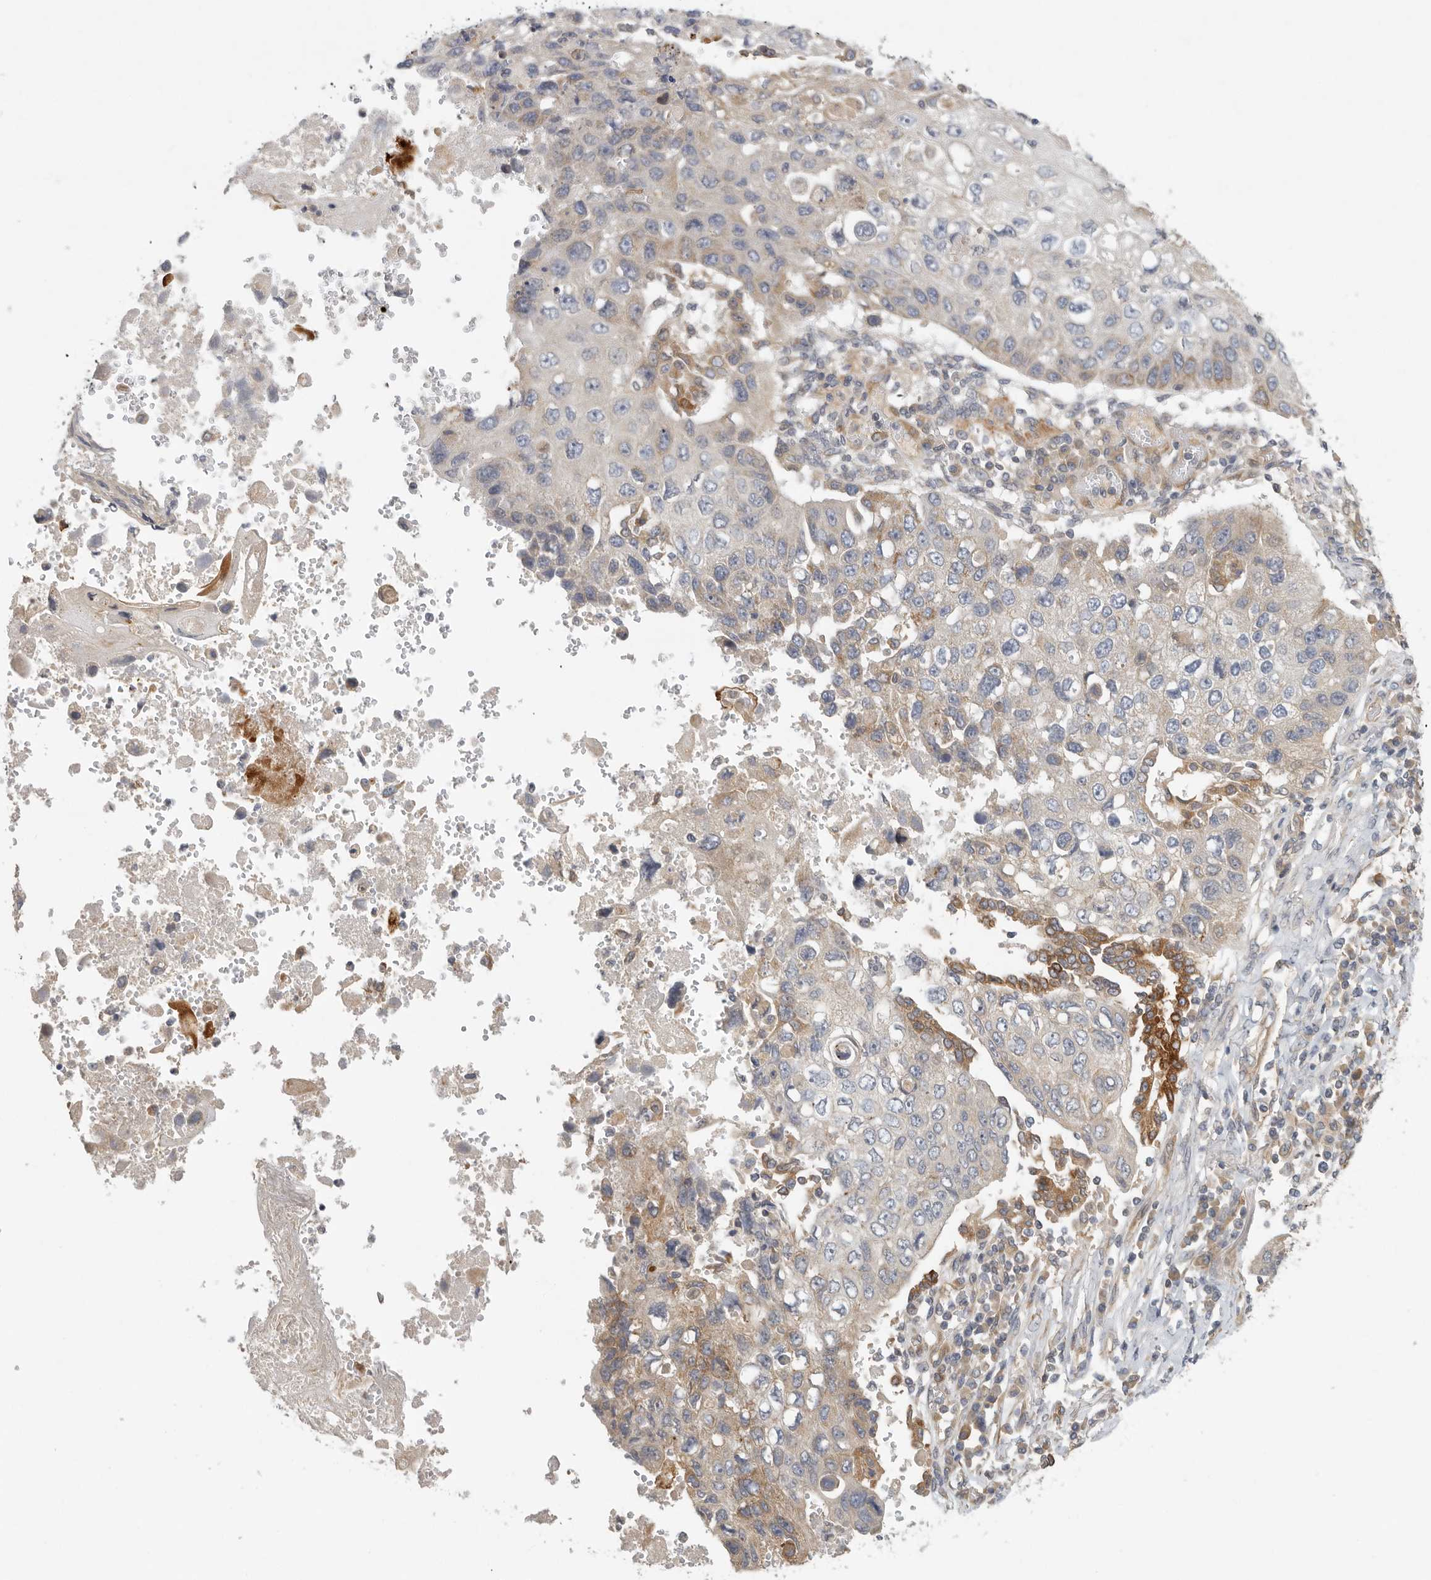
{"staining": {"intensity": "moderate", "quantity": "<25%", "location": "cytoplasmic/membranous"}, "tissue": "lung cancer", "cell_type": "Tumor cells", "image_type": "cancer", "snomed": [{"axis": "morphology", "description": "Squamous cell carcinoma, NOS"}, {"axis": "topography", "description": "Lung"}], "caption": "Immunohistochemistry (IHC) (DAB (3,3'-diaminobenzidine)) staining of lung squamous cell carcinoma shows moderate cytoplasmic/membranous protein staining in approximately <25% of tumor cells.", "gene": "BCAP29", "patient": {"sex": "male", "age": 61}}